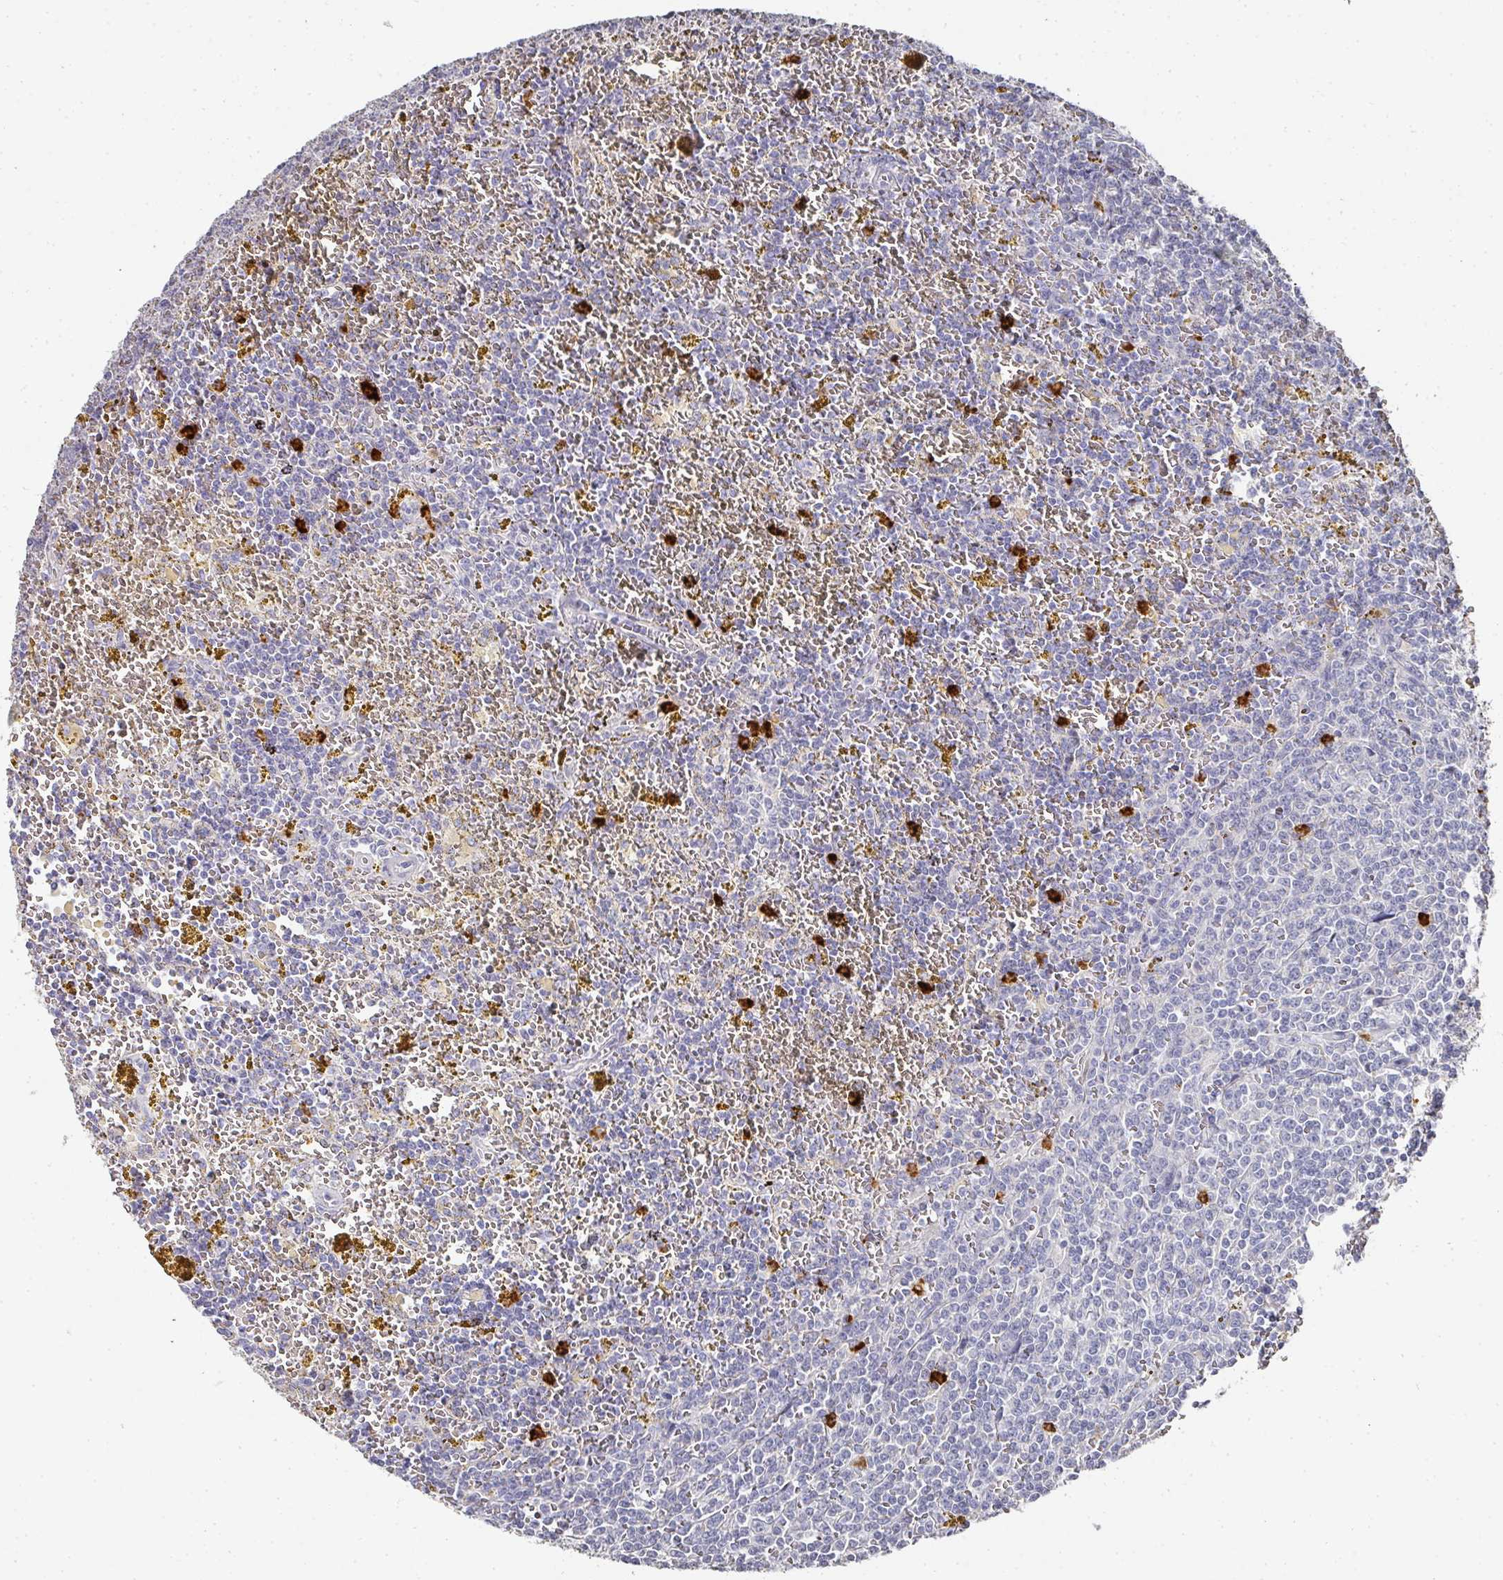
{"staining": {"intensity": "negative", "quantity": "none", "location": "none"}, "tissue": "lymphoma", "cell_type": "Tumor cells", "image_type": "cancer", "snomed": [{"axis": "morphology", "description": "Malignant lymphoma, non-Hodgkin's type, Low grade"}, {"axis": "topography", "description": "Spleen"}, {"axis": "topography", "description": "Lymph node"}], "caption": "Immunohistochemistry (IHC) histopathology image of human malignant lymphoma, non-Hodgkin's type (low-grade) stained for a protein (brown), which exhibits no expression in tumor cells. The staining is performed using DAB (3,3'-diaminobenzidine) brown chromogen with nuclei counter-stained in using hematoxylin.", "gene": "CAMP", "patient": {"sex": "female", "age": 66}}